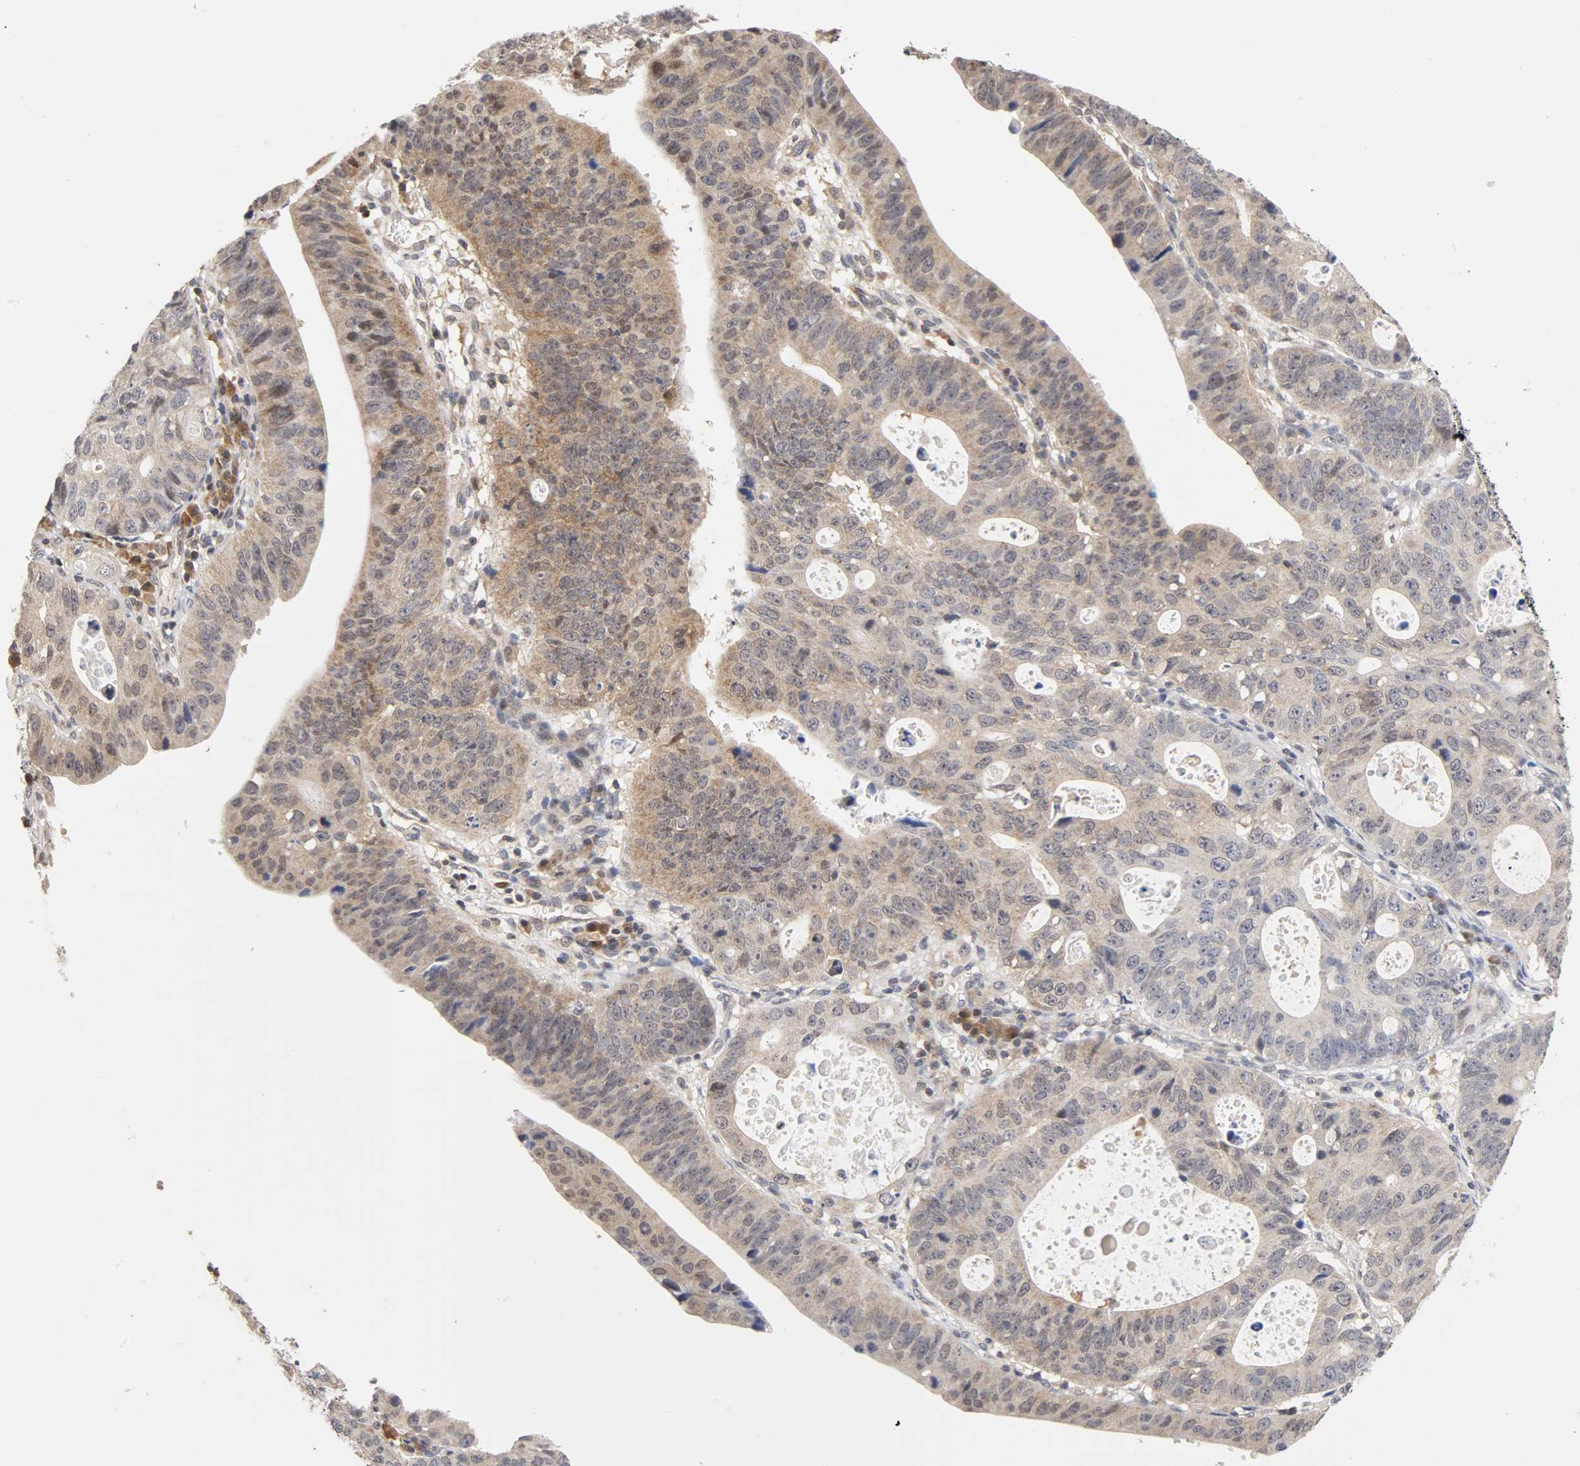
{"staining": {"intensity": "weak", "quantity": "25%-75%", "location": "cytoplasmic/membranous,nuclear"}, "tissue": "stomach cancer", "cell_type": "Tumor cells", "image_type": "cancer", "snomed": [{"axis": "morphology", "description": "Adenocarcinoma, NOS"}, {"axis": "topography", "description": "Stomach"}], "caption": "Stomach cancer (adenocarcinoma) stained with a protein marker displays weak staining in tumor cells.", "gene": "UBE2M", "patient": {"sex": "male", "age": 59}}